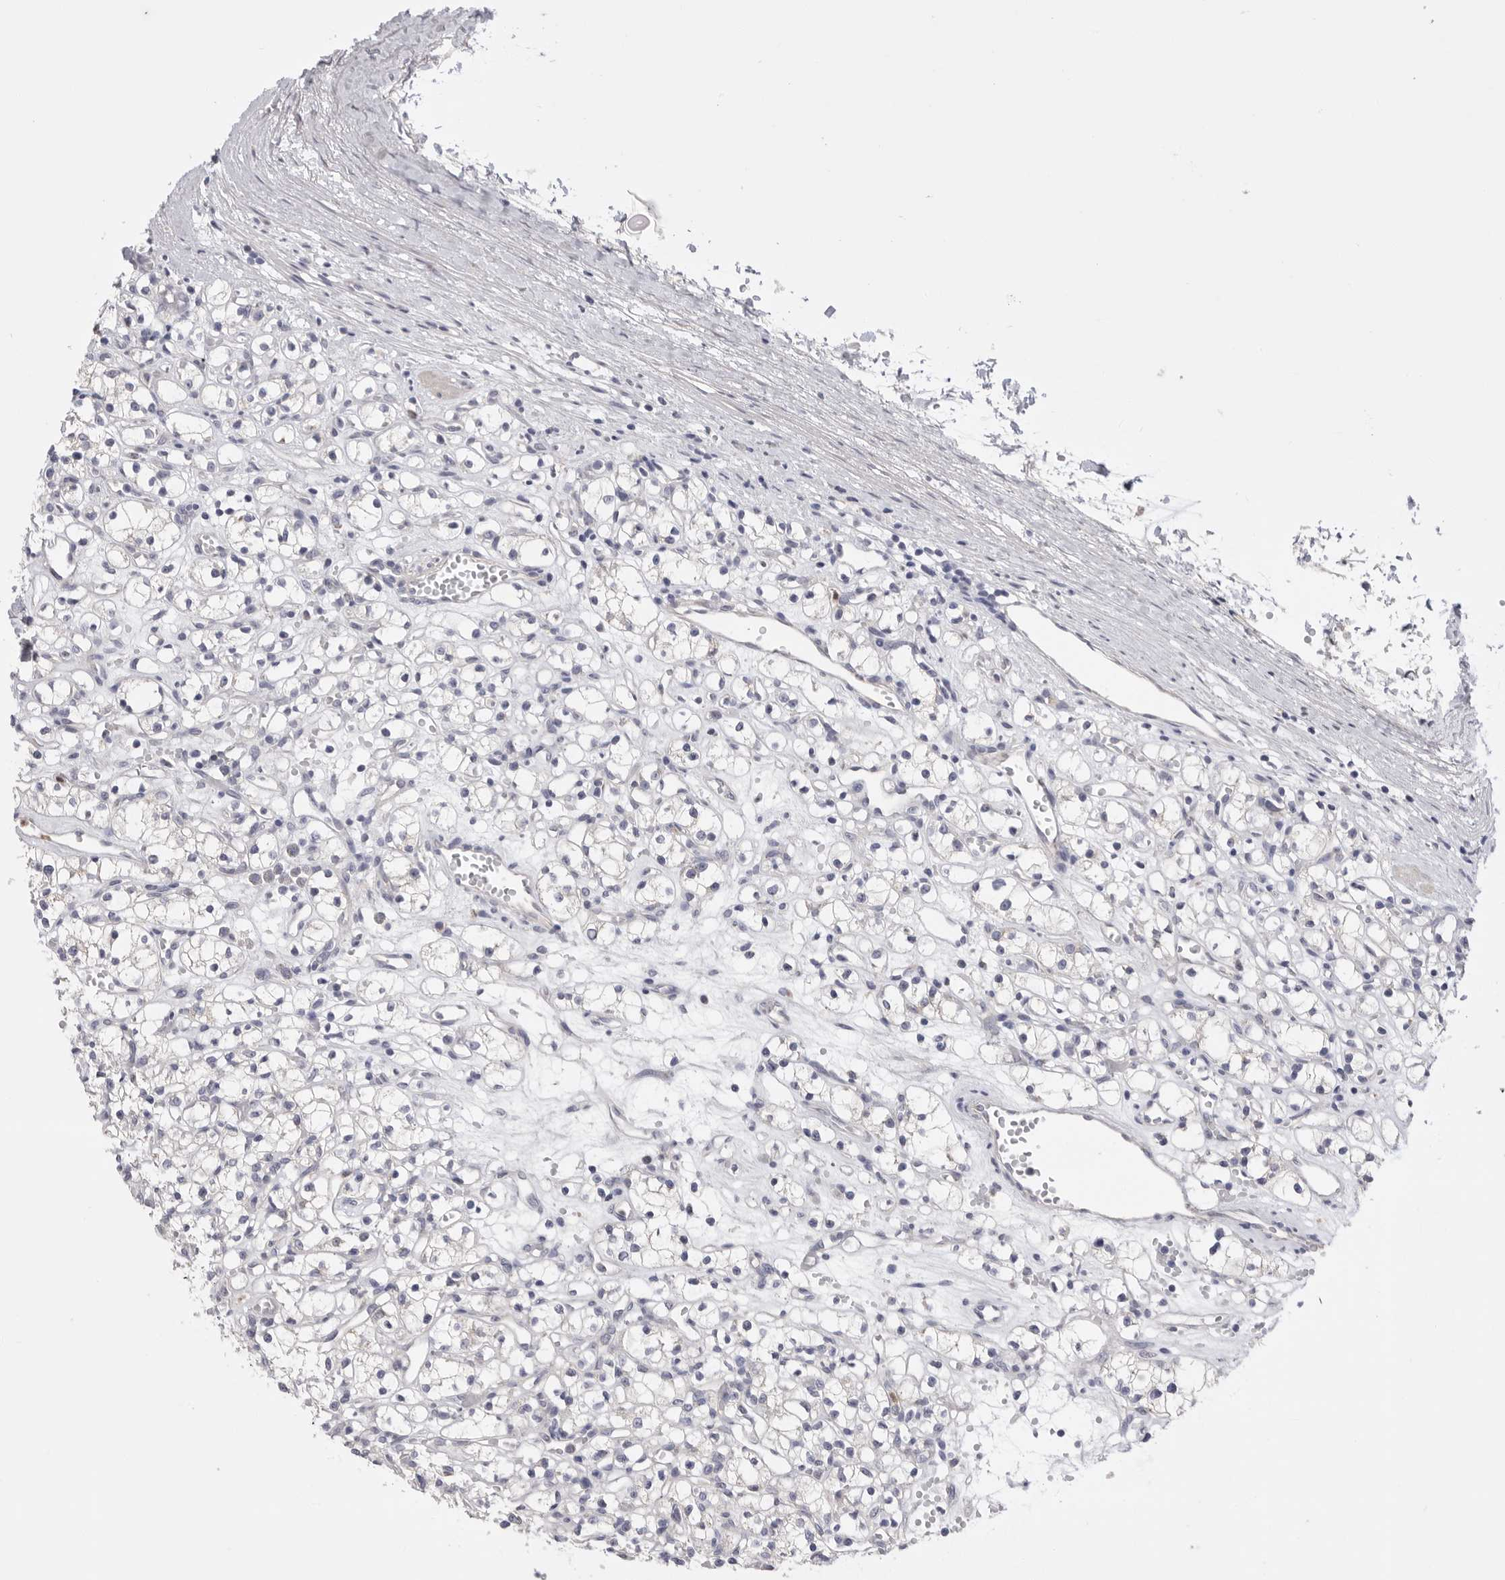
{"staining": {"intensity": "negative", "quantity": "none", "location": "none"}, "tissue": "renal cancer", "cell_type": "Tumor cells", "image_type": "cancer", "snomed": [{"axis": "morphology", "description": "Adenocarcinoma, NOS"}, {"axis": "topography", "description": "Kidney"}], "caption": "Renal cancer (adenocarcinoma) was stained to show a protein in brown. There is no significant positivity in tumor cells.", "gene": "CCDC126", "patient": {"sex": "female", "age": 59}}